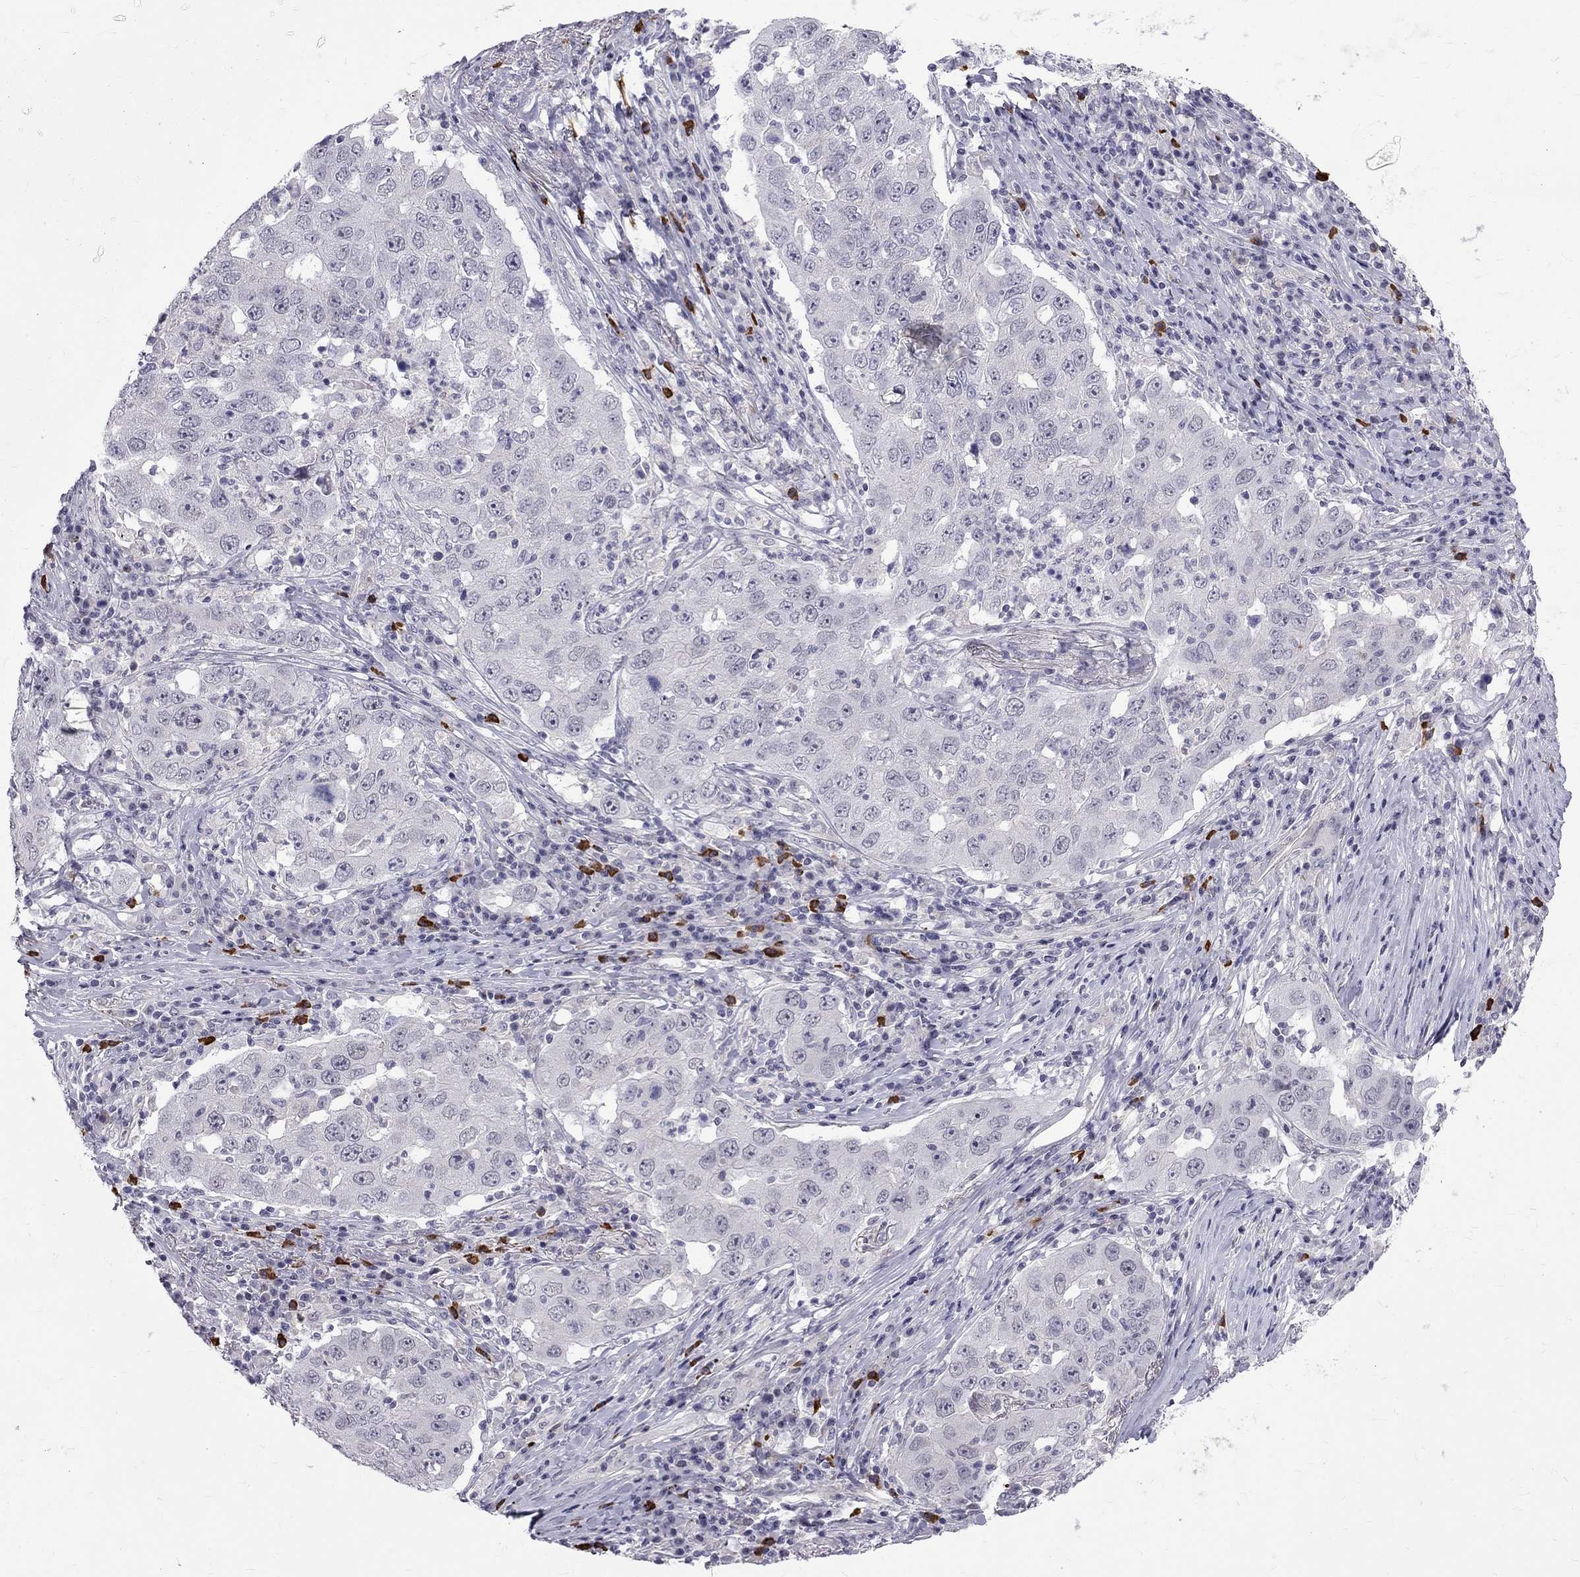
{"staining": {"intensity": "negative", "quantity": "none", "location": "none"}, "tissue": "lung cancer", "cell_type": "Tumor cells", "image_type": "cancer", "snomed": [{"axis": "morphology", "description": "Adenocarcinoma, NOS"}, {"axis": "topography", "description": "Lung"}], "caption": "DAB (3,3'-diaminobenzidine) immunohistochemical staining of adenocarcinoma (lung) shows no significant expression in tumor cells.", "gene": "RTL9", "patient": {"sex": "male", "age": 73}}